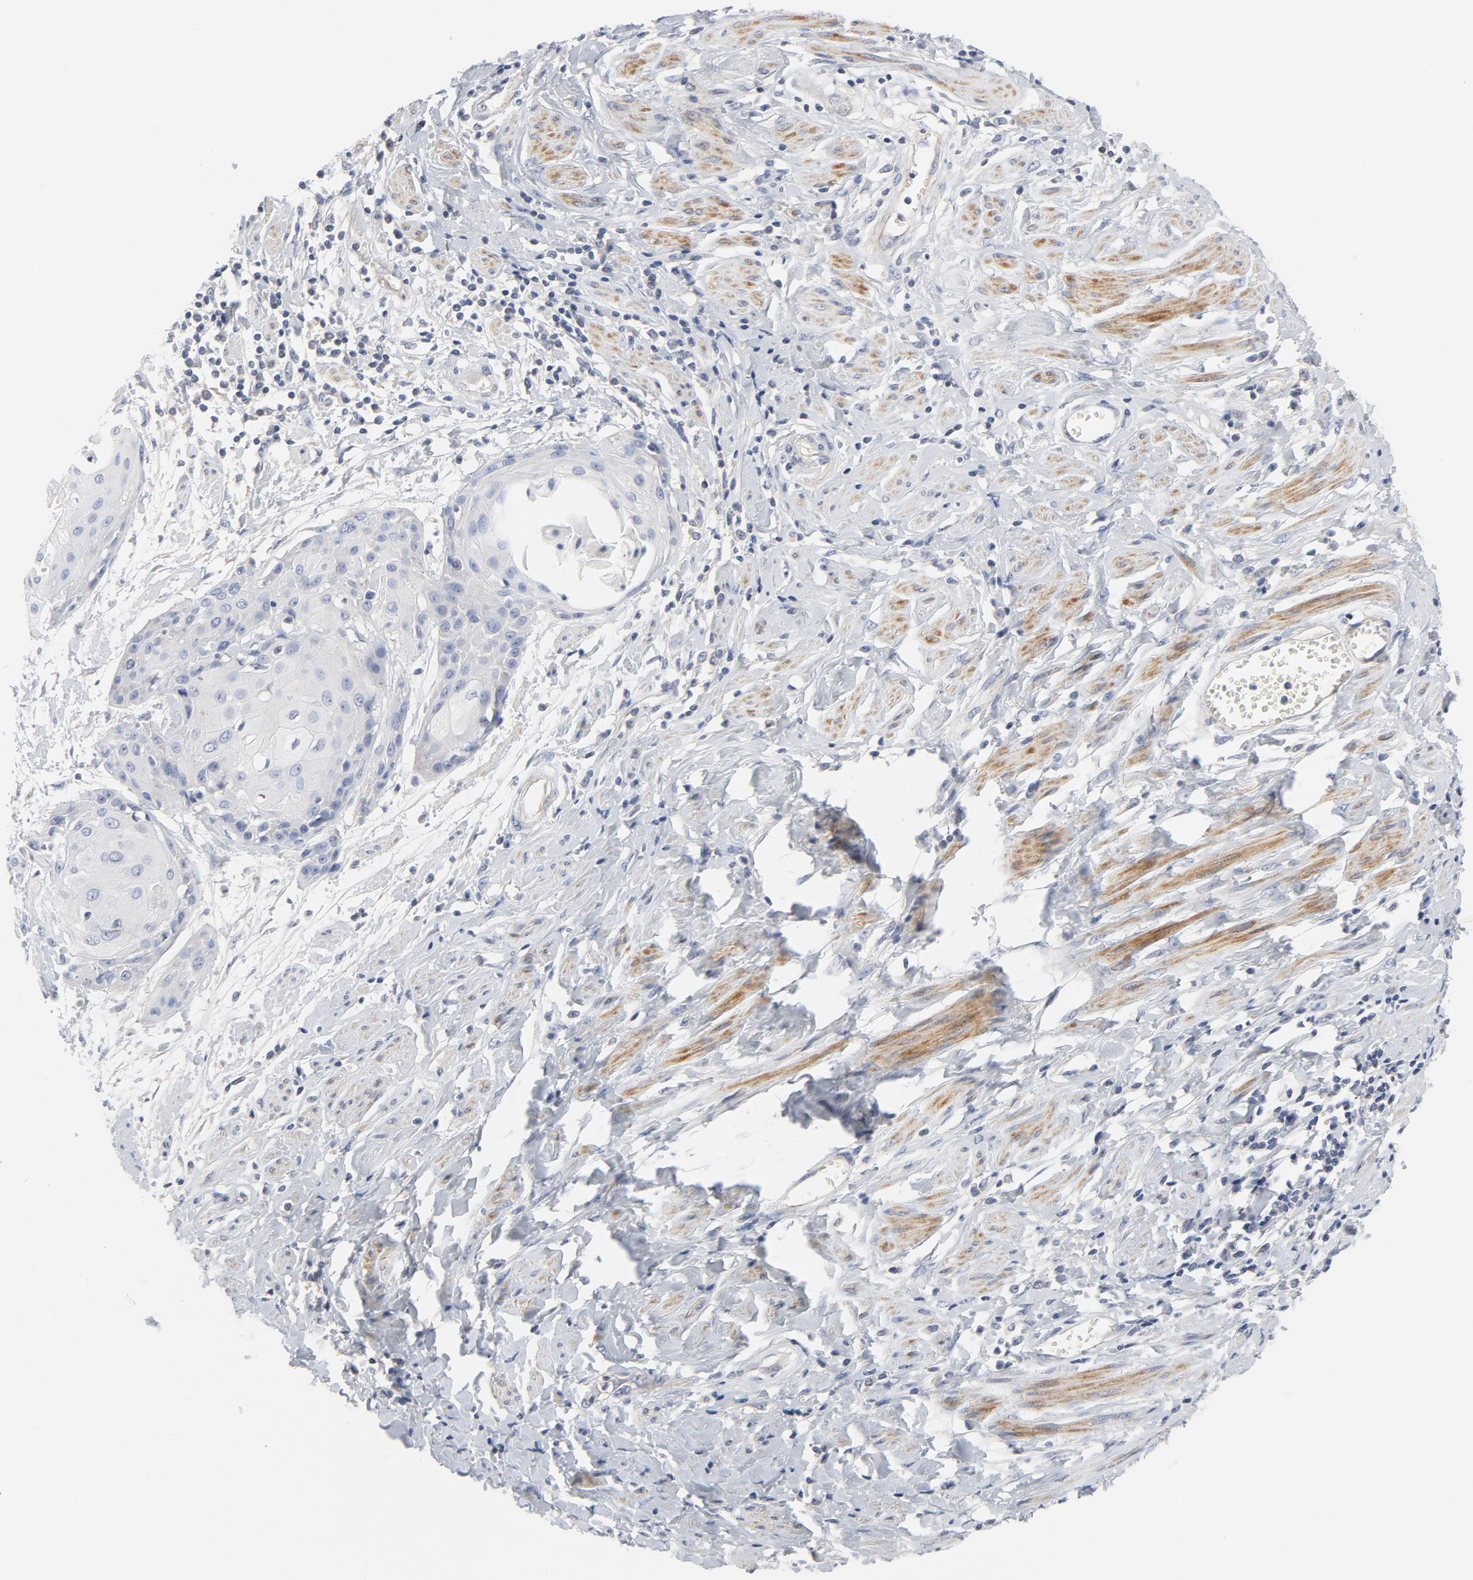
{"staining": {"intensity": "negative", "quantity": "none", "location": "none"}, "tissue": "cervical cancer", "cell_type": "Tumor cells", "image_type": "cancer", "snomed": [{"axis": "morphology", "description": "Squamous cell carcinoma, NOS"}, {"axis": "topography", "description": "Cervix"}], "caption": "This is an immunohistochemistry micrograph of human squamous cell carcinoma (cervical). There is no staining in tumor cells.", "gene": "ROCK1", "patient": {"sex": "female", "age": 57}}